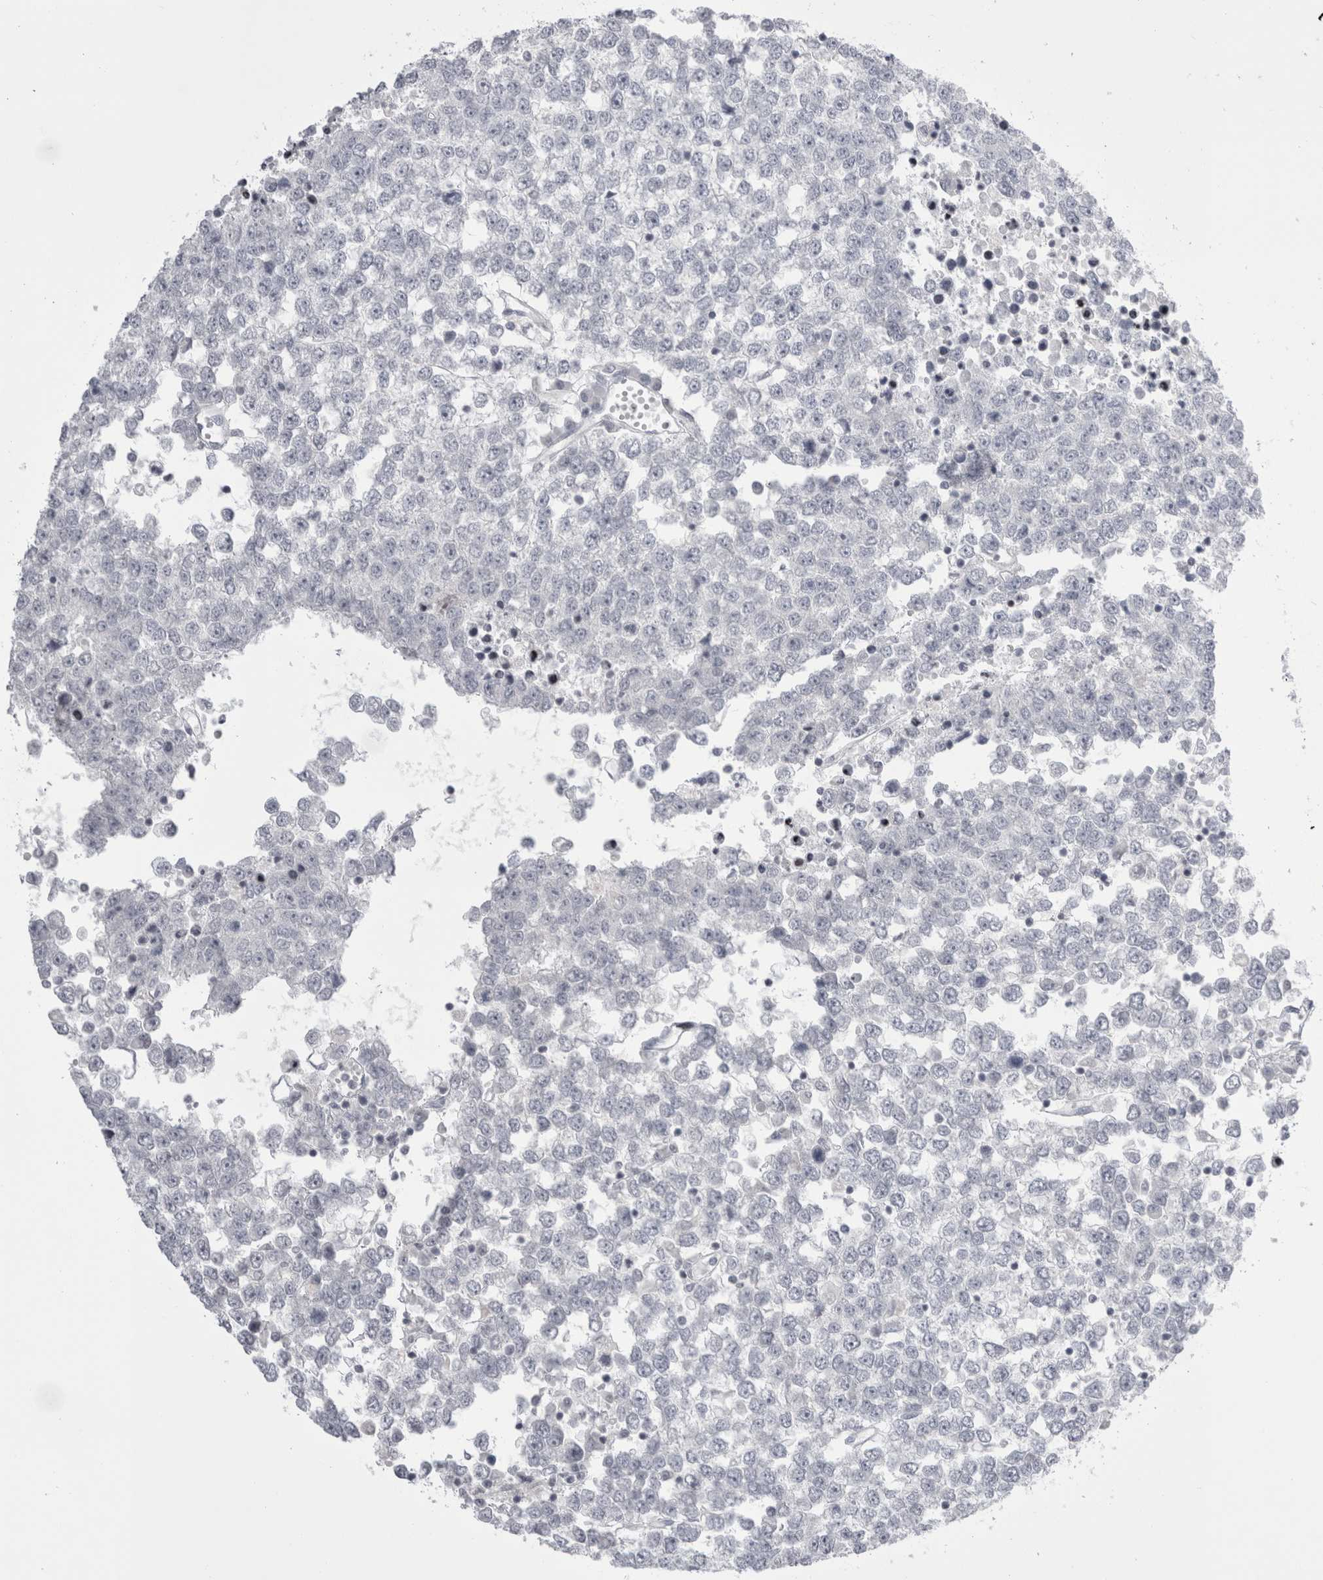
{"staining": {"intensity": "negative", "quantity": "none", "location": "none"}, "tissue": "testis cancer", "cell_type": "Tumor cells", "image_type": "cancer", "snomed": [{"axis": "morphology", "description": "Seminoma, NOS"}, {"axis": "topography", "description": "Testis"}], "caption": "Tumor cells are negative for protein expression in human testis seminoma.", "gene": "FNDC8", "patient": {"sex": "male", "age": 65}}